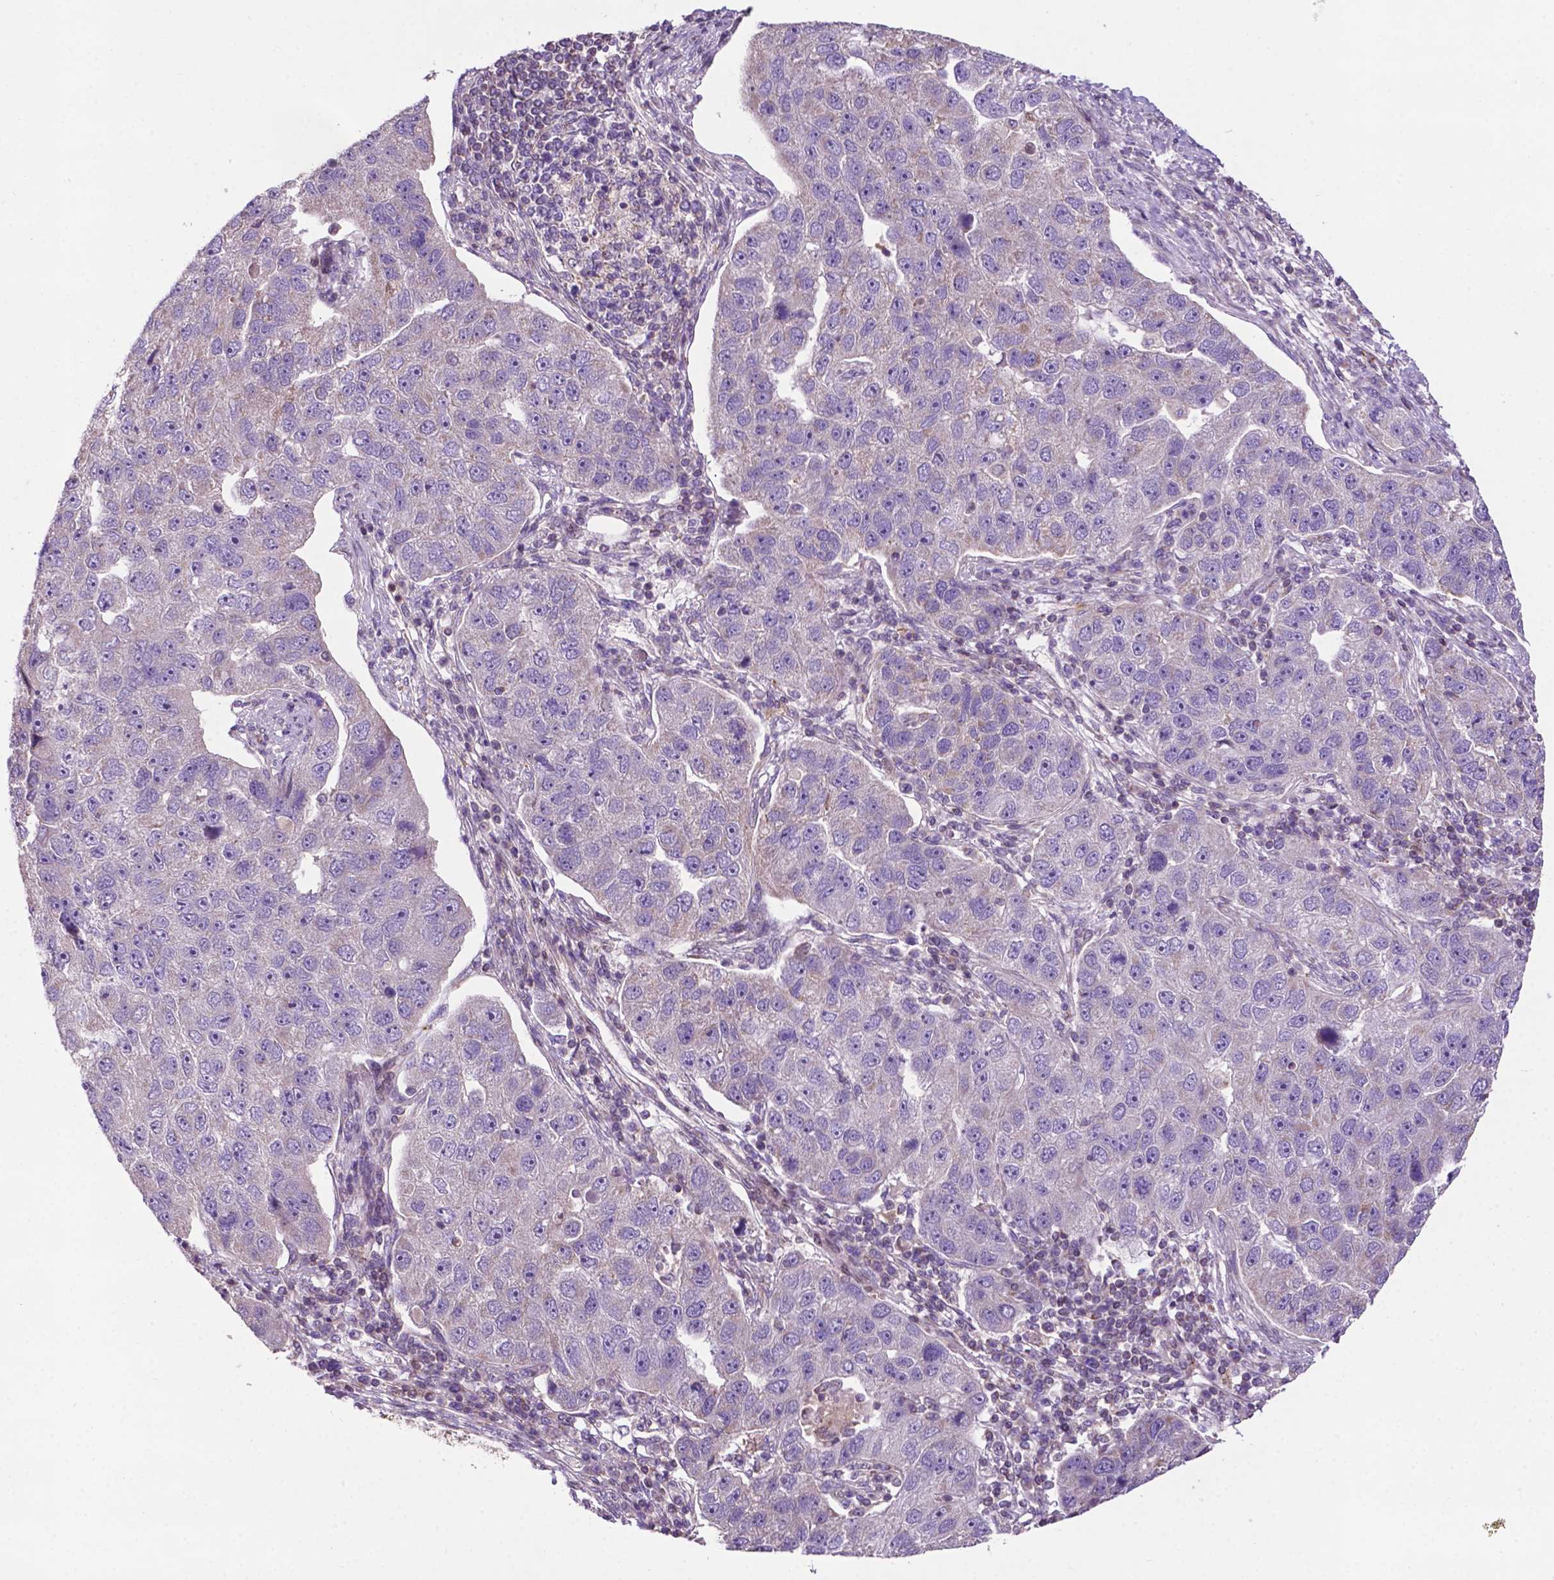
{"staining": {"intensity": "negative", "quantity": "none", "location": "none"}, "tissue": "pancreatic cancer", "cell_type": "Tumor cells", "image_type": "cancer", "snomed": [{"axis": "morphology", "description": "Adenocarcinoma, NOS"}, {"axis": "topography", "description": "Pancreas"}], "caption": "DAB (3,3'-diaminobenzidine) immunohistochemical staining of human adenocarcinoma (pancreatic) exhibits no significant positivity in tumor cells.", "gene": "SPNS2", "patient": {"sex": "female", "age": 61}}